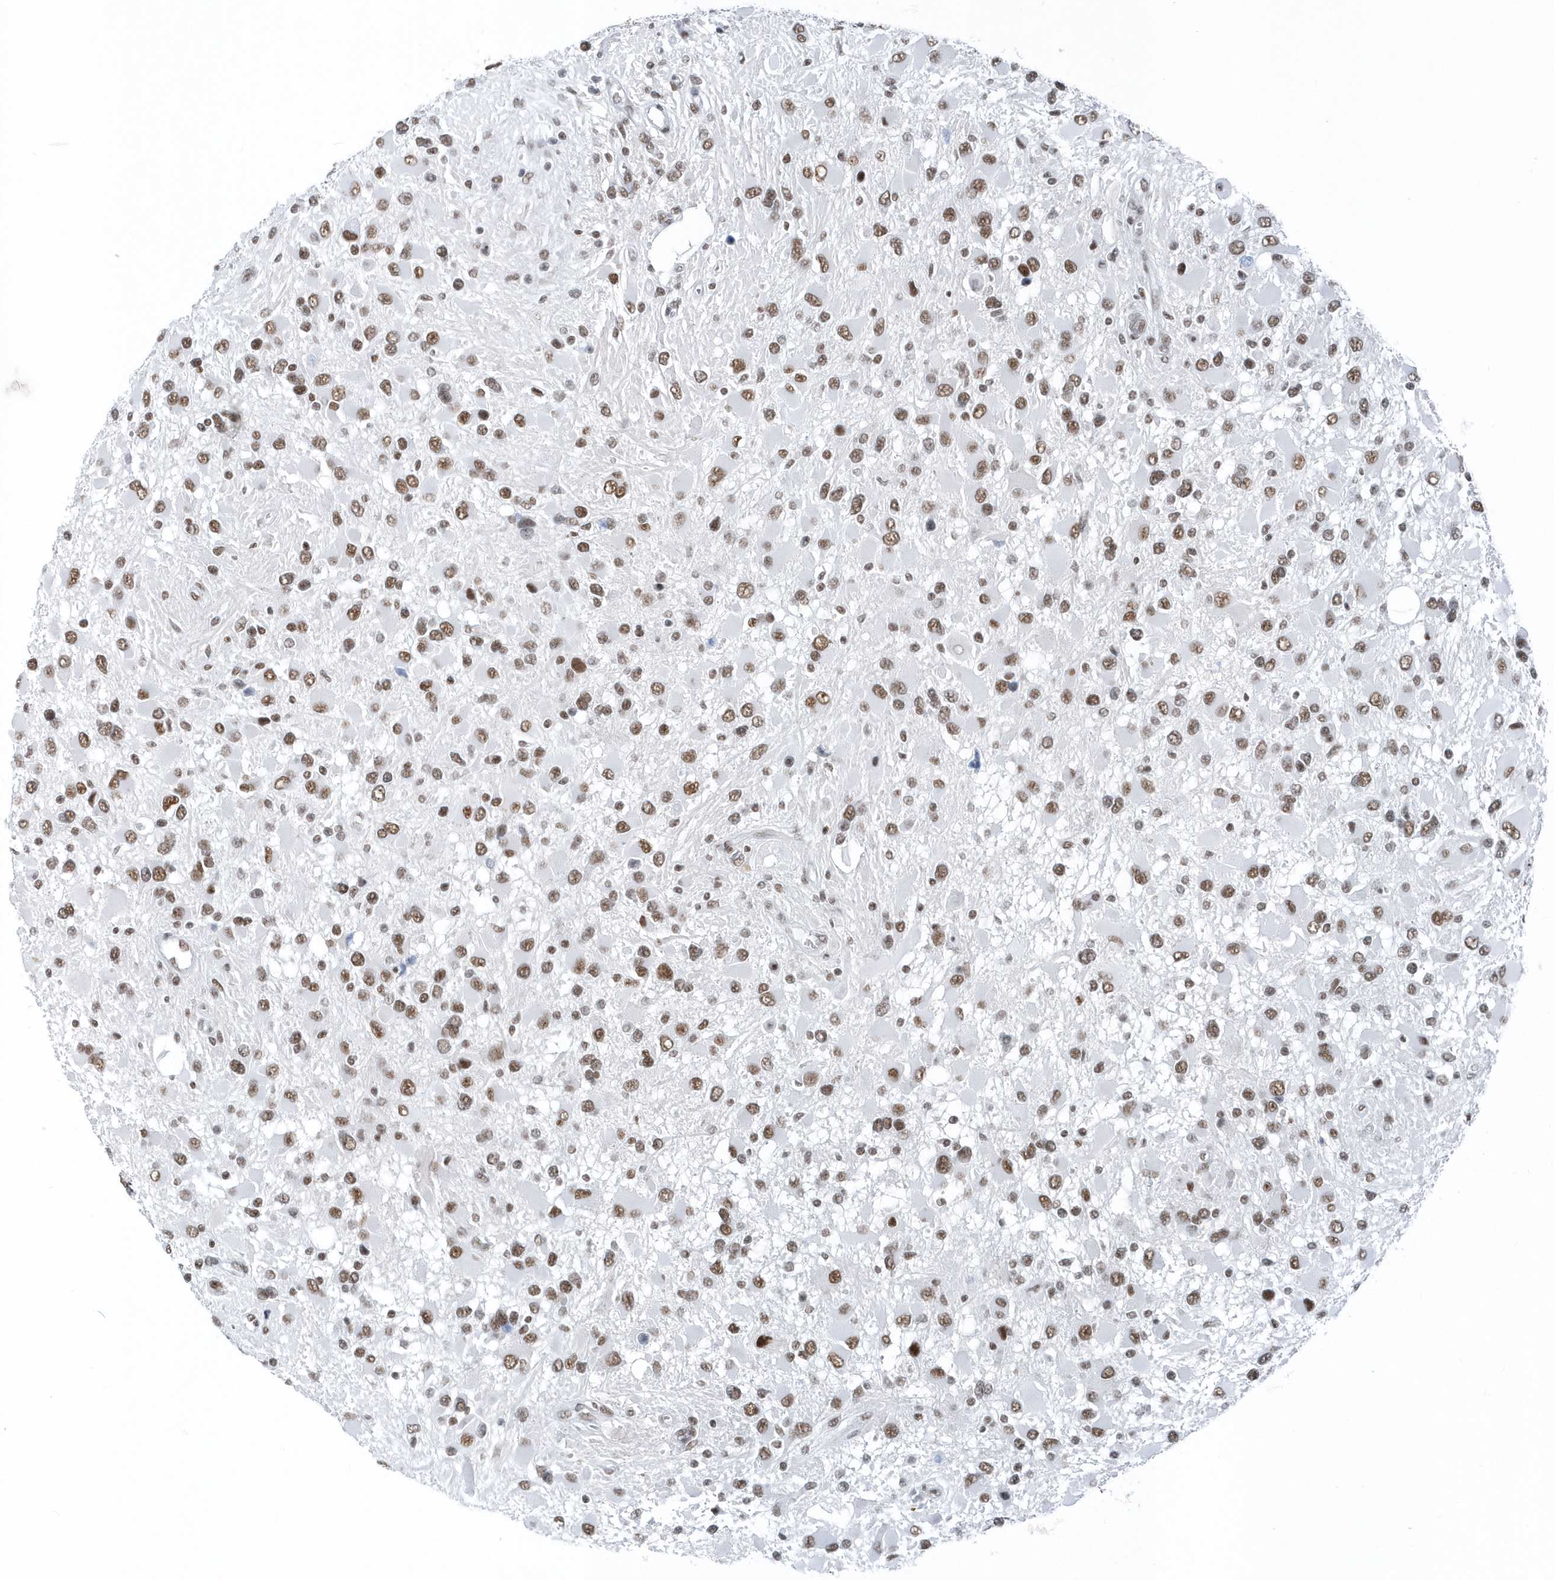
{"staining": {"intensity": "moderate", "quantity": ">75%", "location": "nuclear"}, "tissue": "glioma", "cell_type": "Tumor cells", "image_type": "cancer", "snomed": [{"axis": "morphology", "description": "Glioma, malignant, High grade"}, {"axis": "topography", "description": "Brain"}], "caption": "Tumor cells display moderate nuclear positivity in approximately >75% of cells in glioma.", "gene": "FIP1L1", "patient": {"sex": "male", "age": 53}}